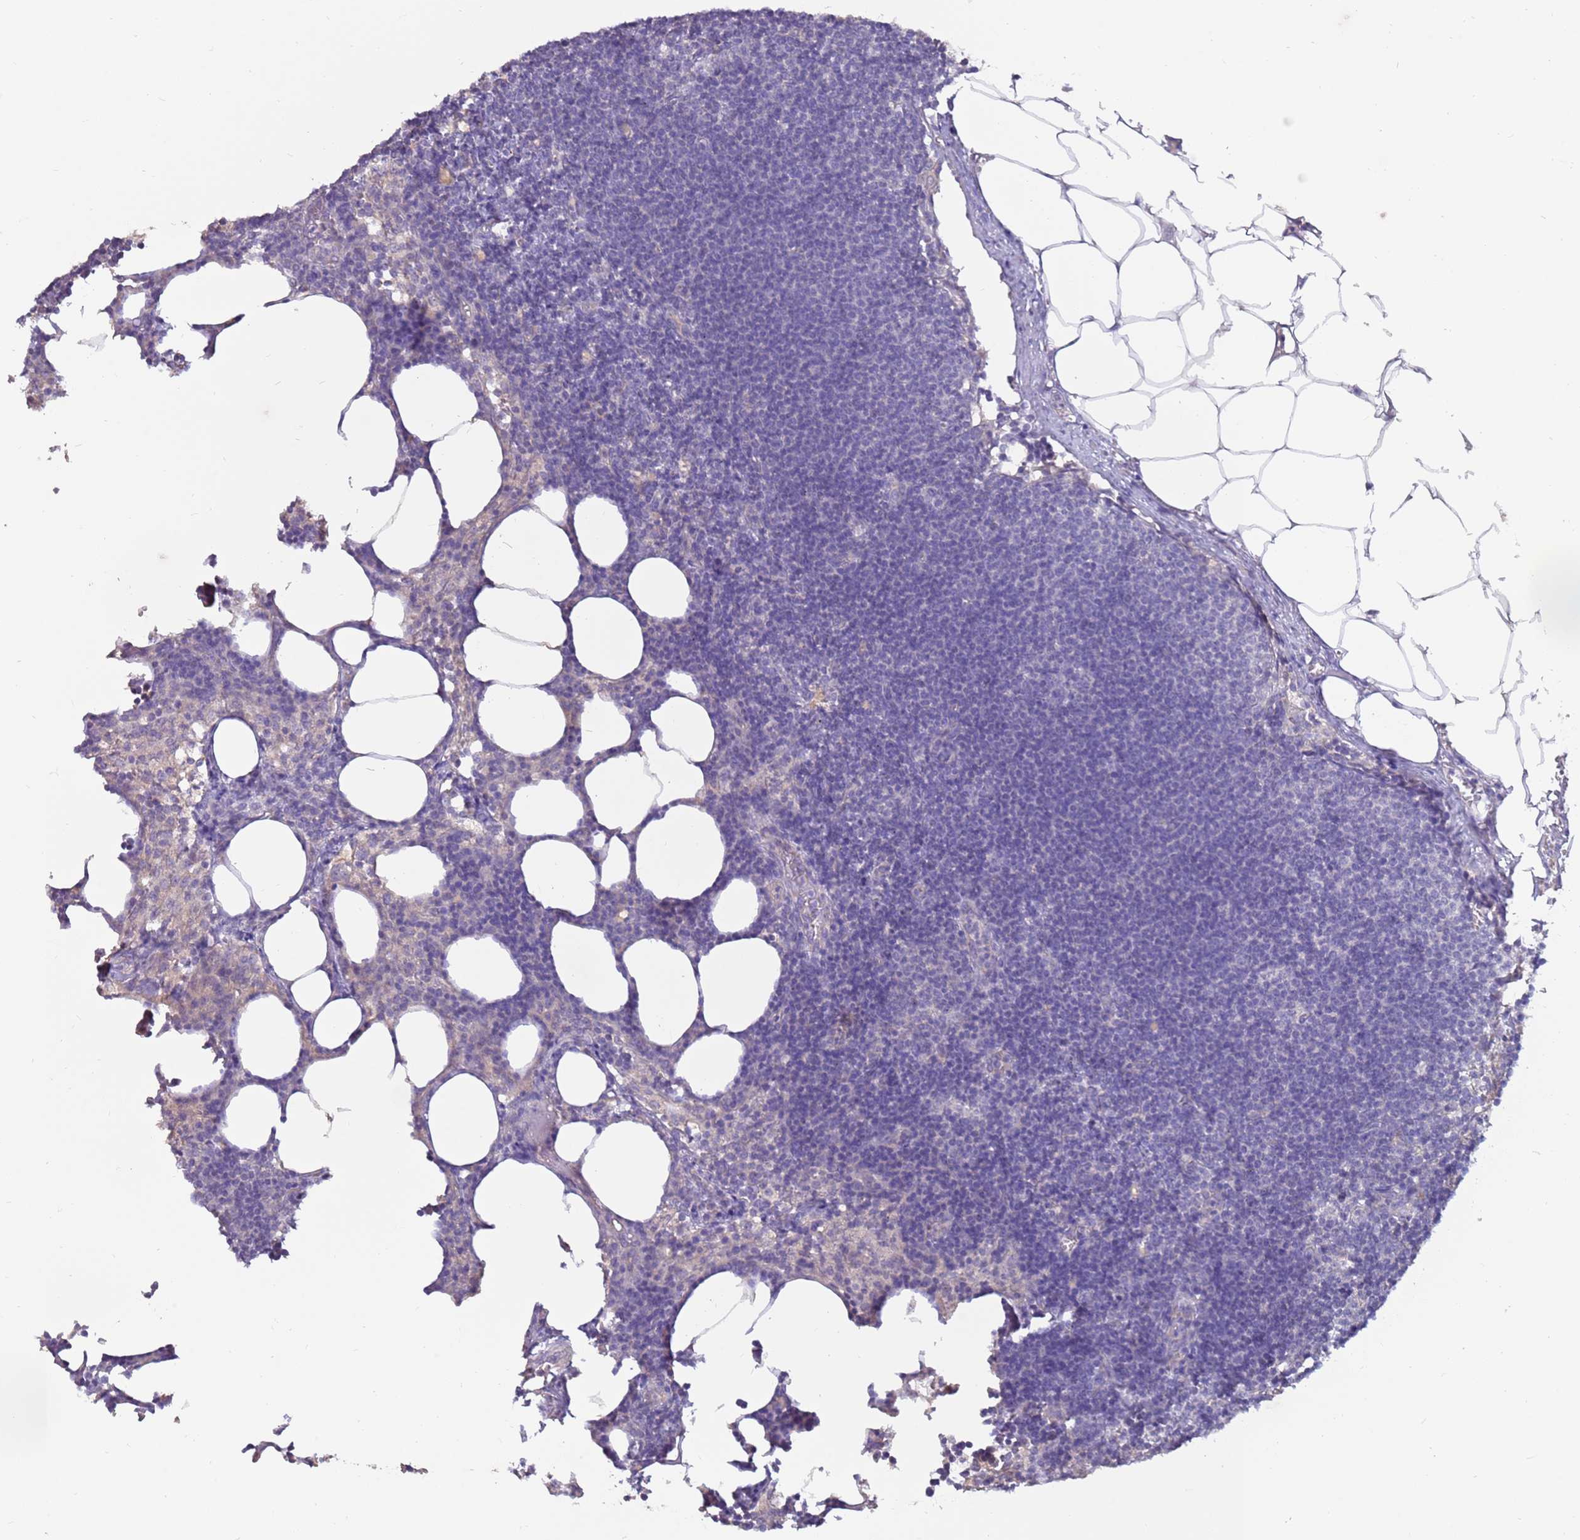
{"staining": {"intensity": "negative", "quantity": "none", "location": "none"}, "tissue": "lymph node", "cell_type": "Germinal center cells", "image_type": "normal", "snomed": [{"axis": "morphology", "description": "Normal tissue, NOS"}, {"axis": "topography", "description": "Lymph node"}], "caption": "Immunohistochemical staining of benign human lymph node demonstrates no significant expression in germinal center cells. (Stains: DAB (3,3'-diaminobenzidine) immunohistochemistry (IHC) with hematoxylin counter stain, Microscopy: brightfield microscopy at high magnification).", "gene": "SLC44A4", "patient": {"sex": "female", "age": 30}}